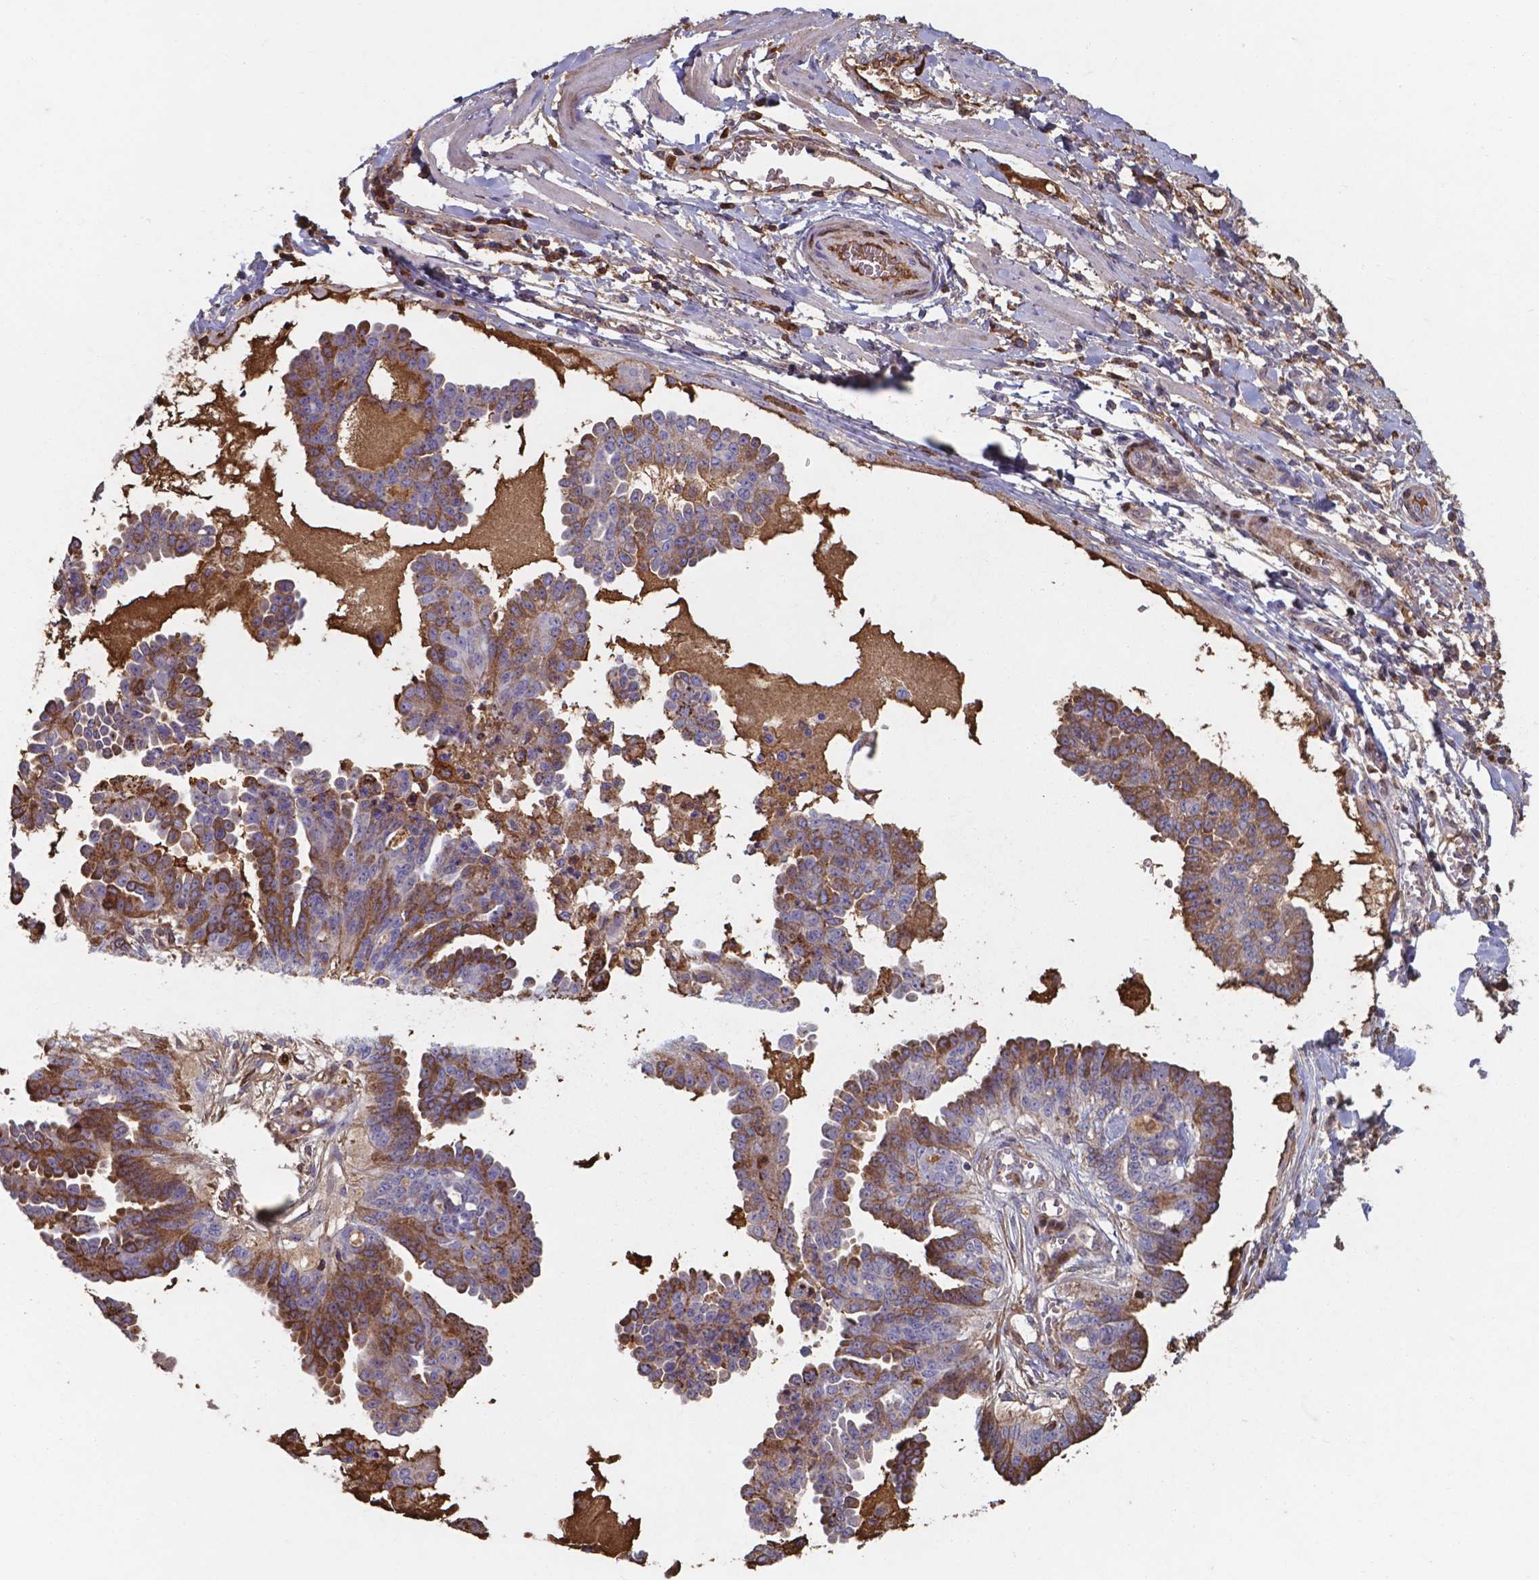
{"staining": {"intensity": "strong", "quantity": ">75%", "location": "cytoplasmic/membranous"}, "tissue": "ovarian cancer", "cell_type": "Tumor cells", "image_type": "cancer", "snomed": [{"axis": "morphology", "description": "Cystadenocarcinoma, serous, NOS"}, {"axis": "topography", "description": "Ovary"}], "caption": "Immunohistochemical staining of human ovarian cancer reveals high levels of strong cytoplasmic/membranous protein positivity in approximately >75% of tumor cells. (Stains: DAB in brown, nuclei in blue, Microscopy: brightfield microscopy at high magnification).", "gene": "SERPINA1", "patient": {"sex": "female", "age": 71}}